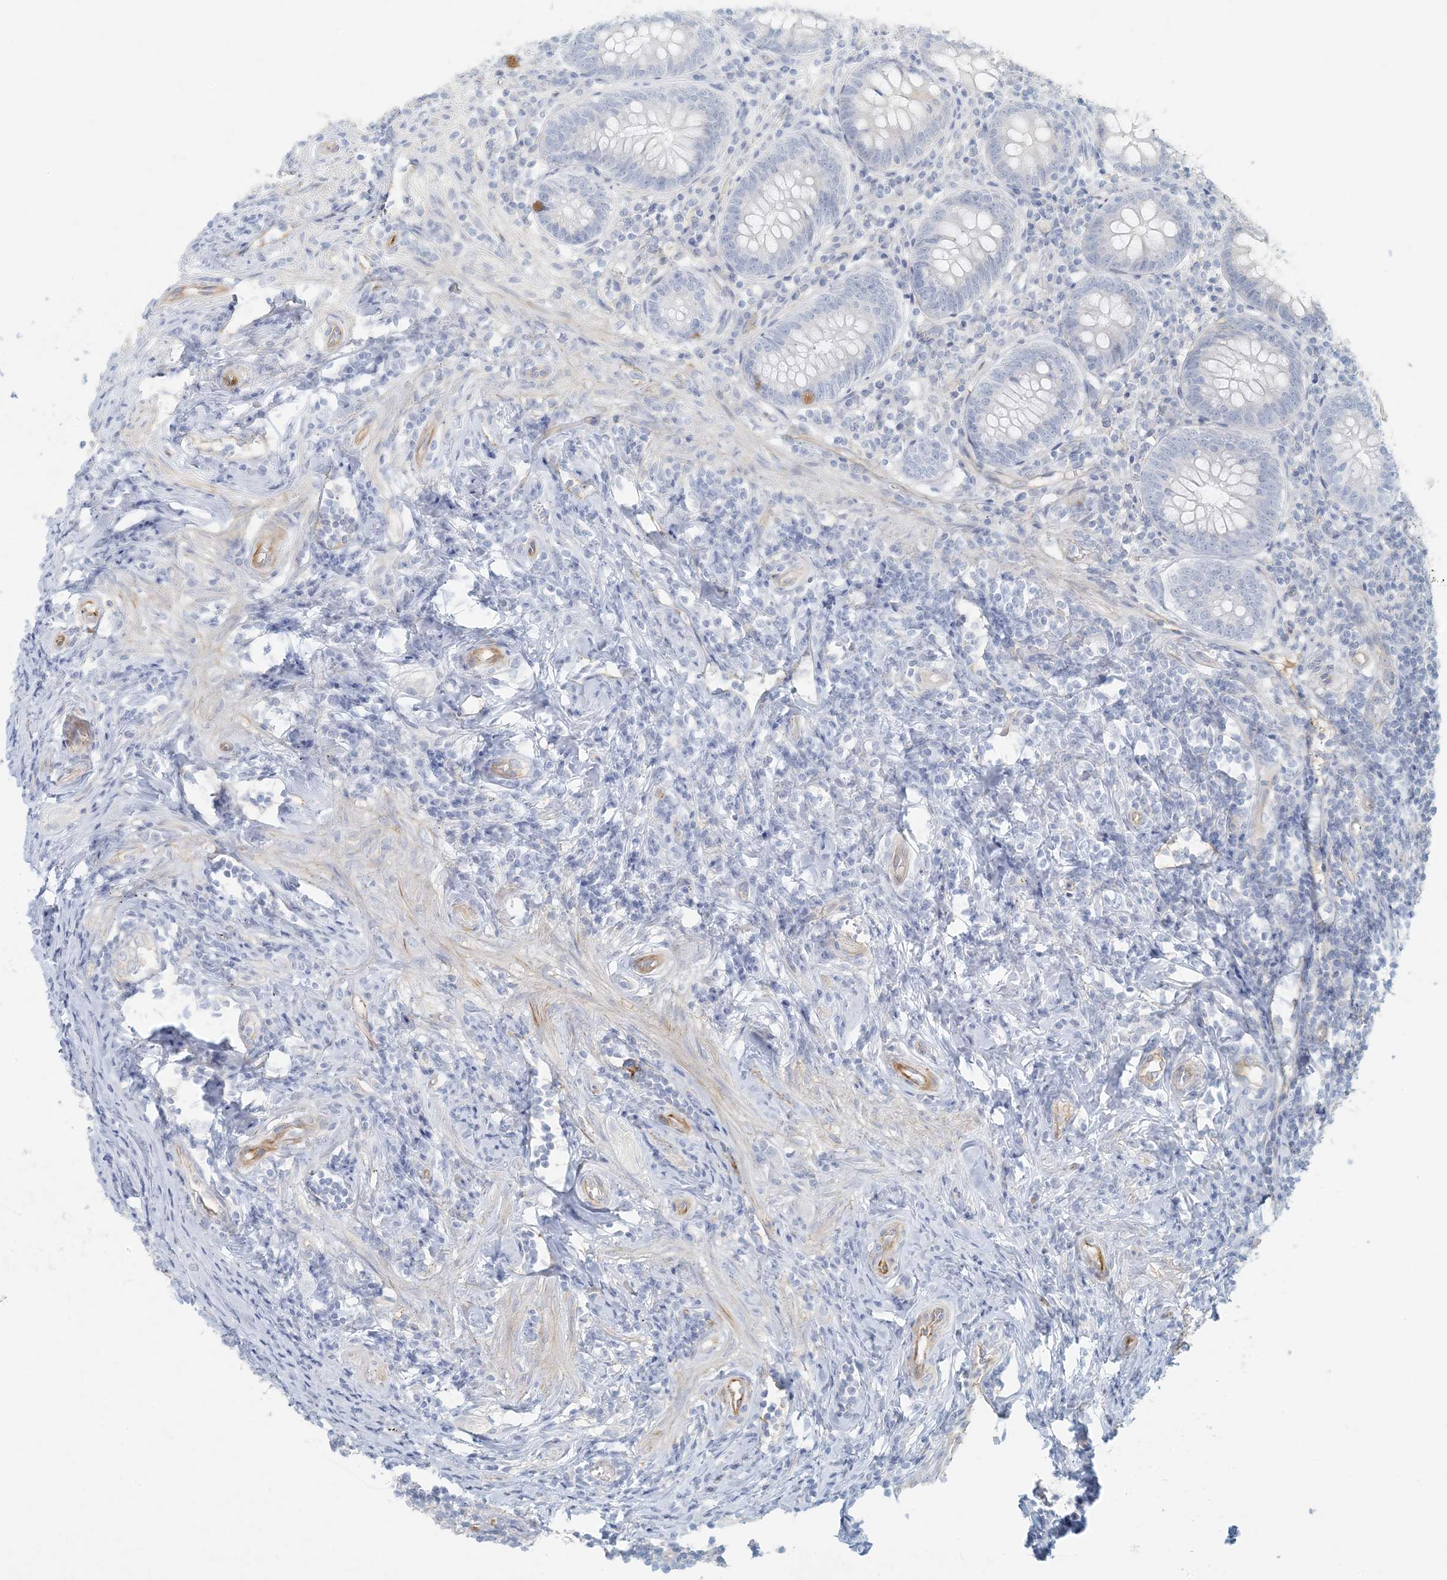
{"staining": {"intensity": "negative", "quantity": "none", "location": "none"}, "tissue": "appendix", "cell_type": "Glandular cells", "image_type": "normal", "snomed": [{"axis": "morphology", "description": "Normal tissue, NOS"}, {"axis": "topography", "description": "Appendix"}], "caption": "Appendix stained for a protein using immunohistochemistry shows no expression glandular cells.", "gene": "BCORL1", "patient": {"sex": "female", "age": 54}}